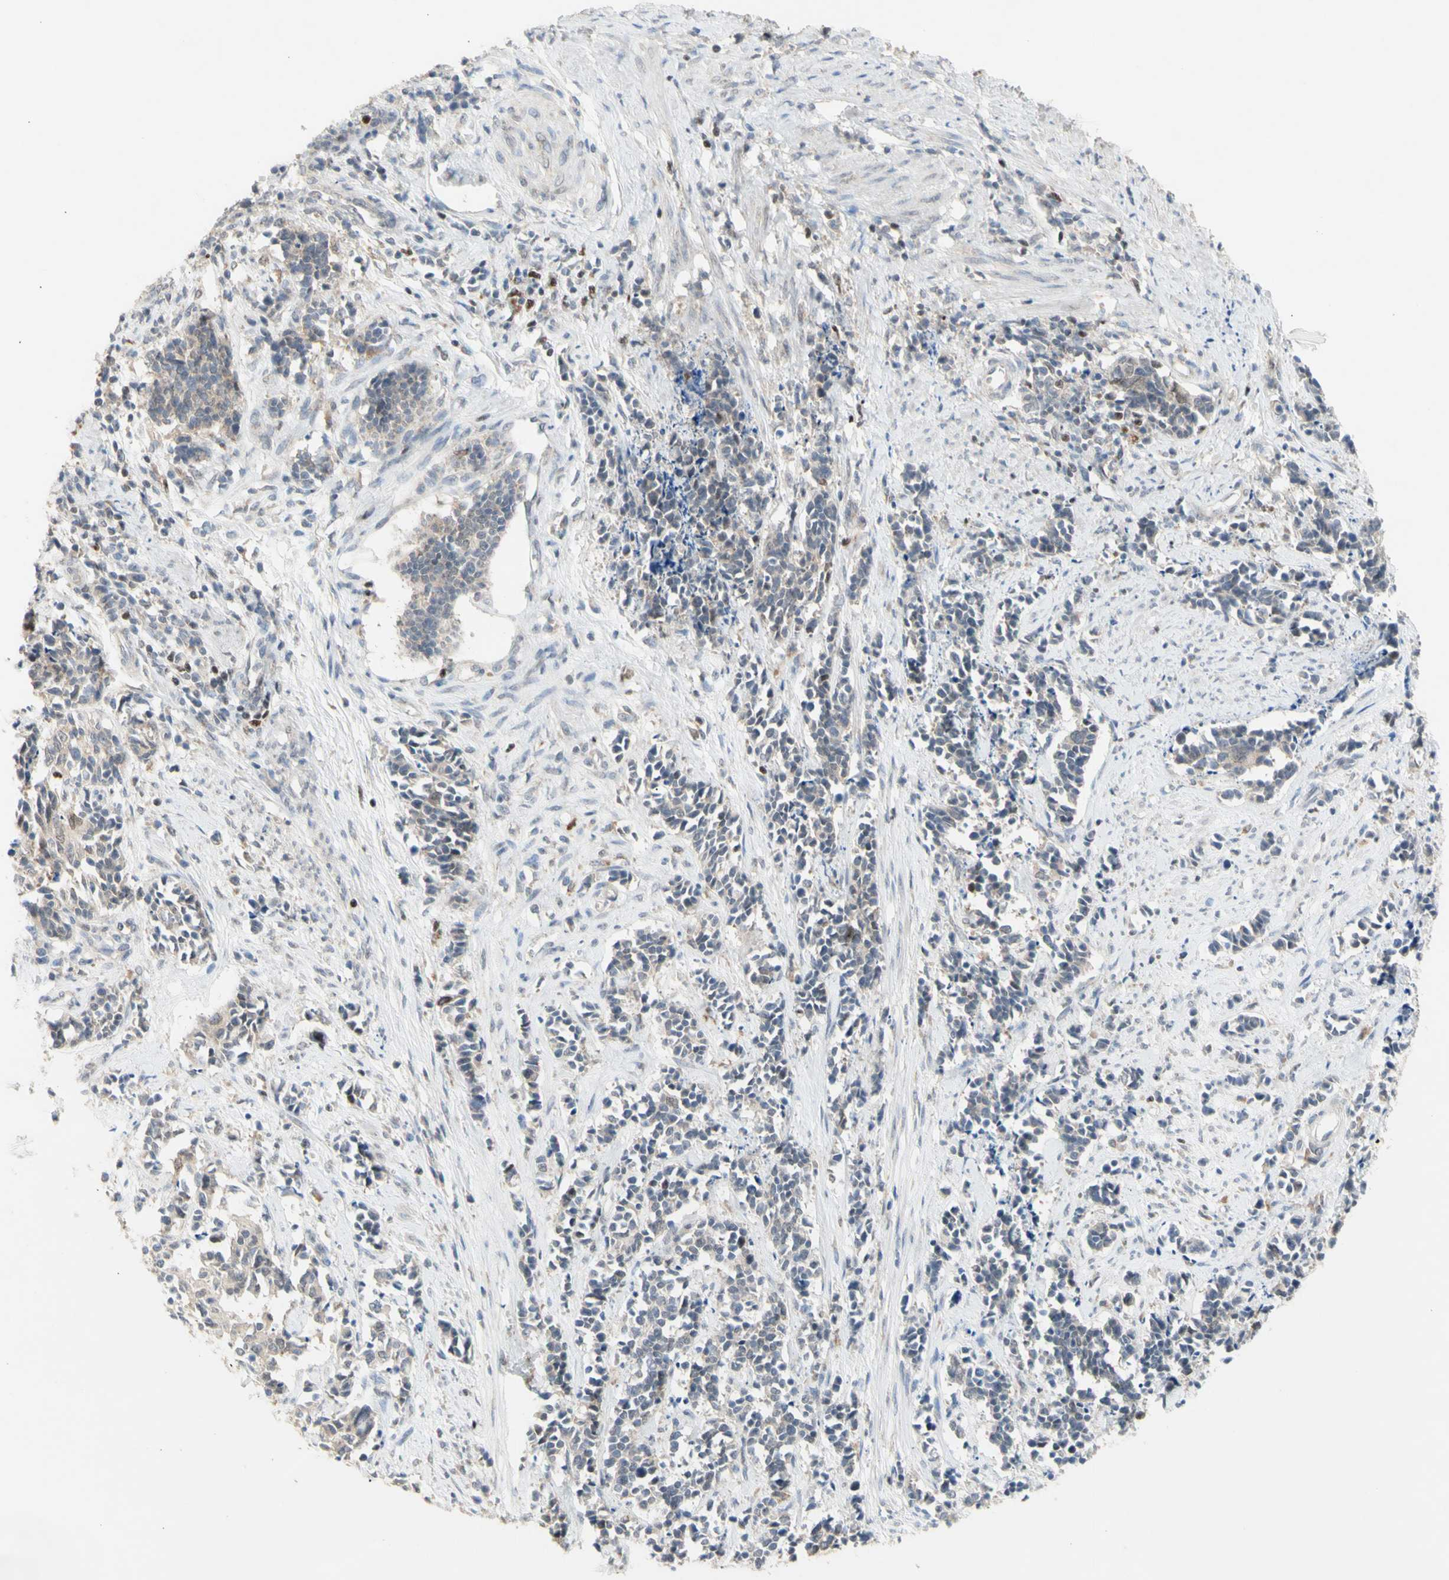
{"staining": {"intensity": "negative", "quantity": "none", "location": "none"}, "tissue": "cervical cancer", "cell_type": "Tumor cells", "image_type": "cancer", "snomed": [{"axis": "morphology", "description": "Normal tissue, NOS"}, {"axis": "morphology", "description": "Squamous cell carcinoma, NOS"}, {"axis": "topography", "description": "Cervix"}], "caption": "High magnification brightfield microscopy of cervical cancer stained with DAB (3,3'-diaminobenzidine) (brown) and counterstained with hematoxylin (blue): tumor cells show no significant staining.", "gene": "NLRP1", "patient": {"sex": "female", "age": 35}}